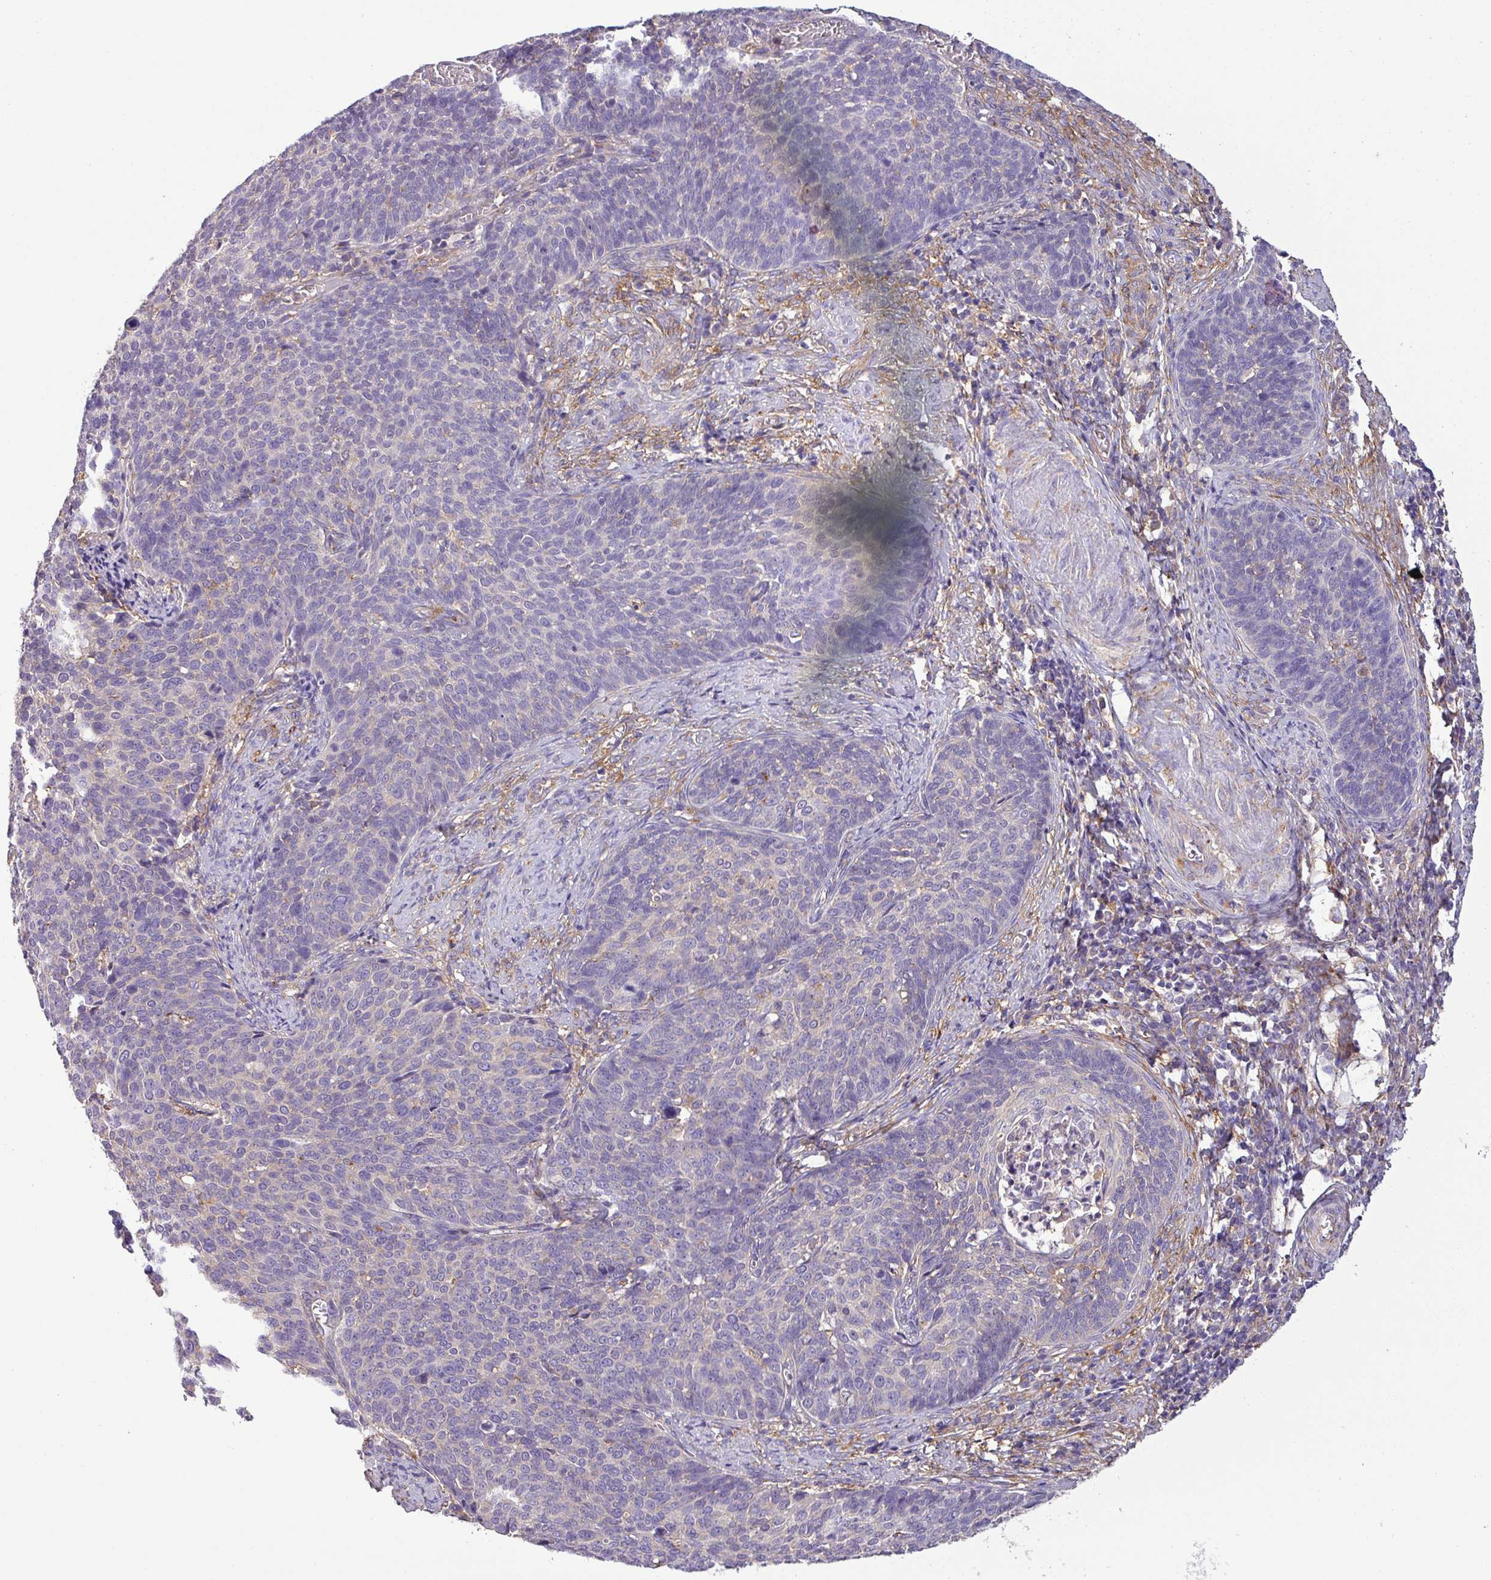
{"staining": {"intensity": "negative", "quantity": "none", "location": "none"}, "tissue": "cervical cancer", "cell_type": "Tumor cells", "image_type": "cancer", "snomed": [{"axis": "morphology", "description": "Normal tissue, NOS"}, {"axis": "morphology", "description": "Squamous cell carcinoma, NOS"}, {"axis": "topography", "description": "Cervix"}], "caption": "Immunohistochemical staining of human cervical cancer (squamous cell carcinoma) exhibits no significant positivity in tumor cells.", "gene": "XNDC1N", "patient": {"sex": "female", "age": 39}}